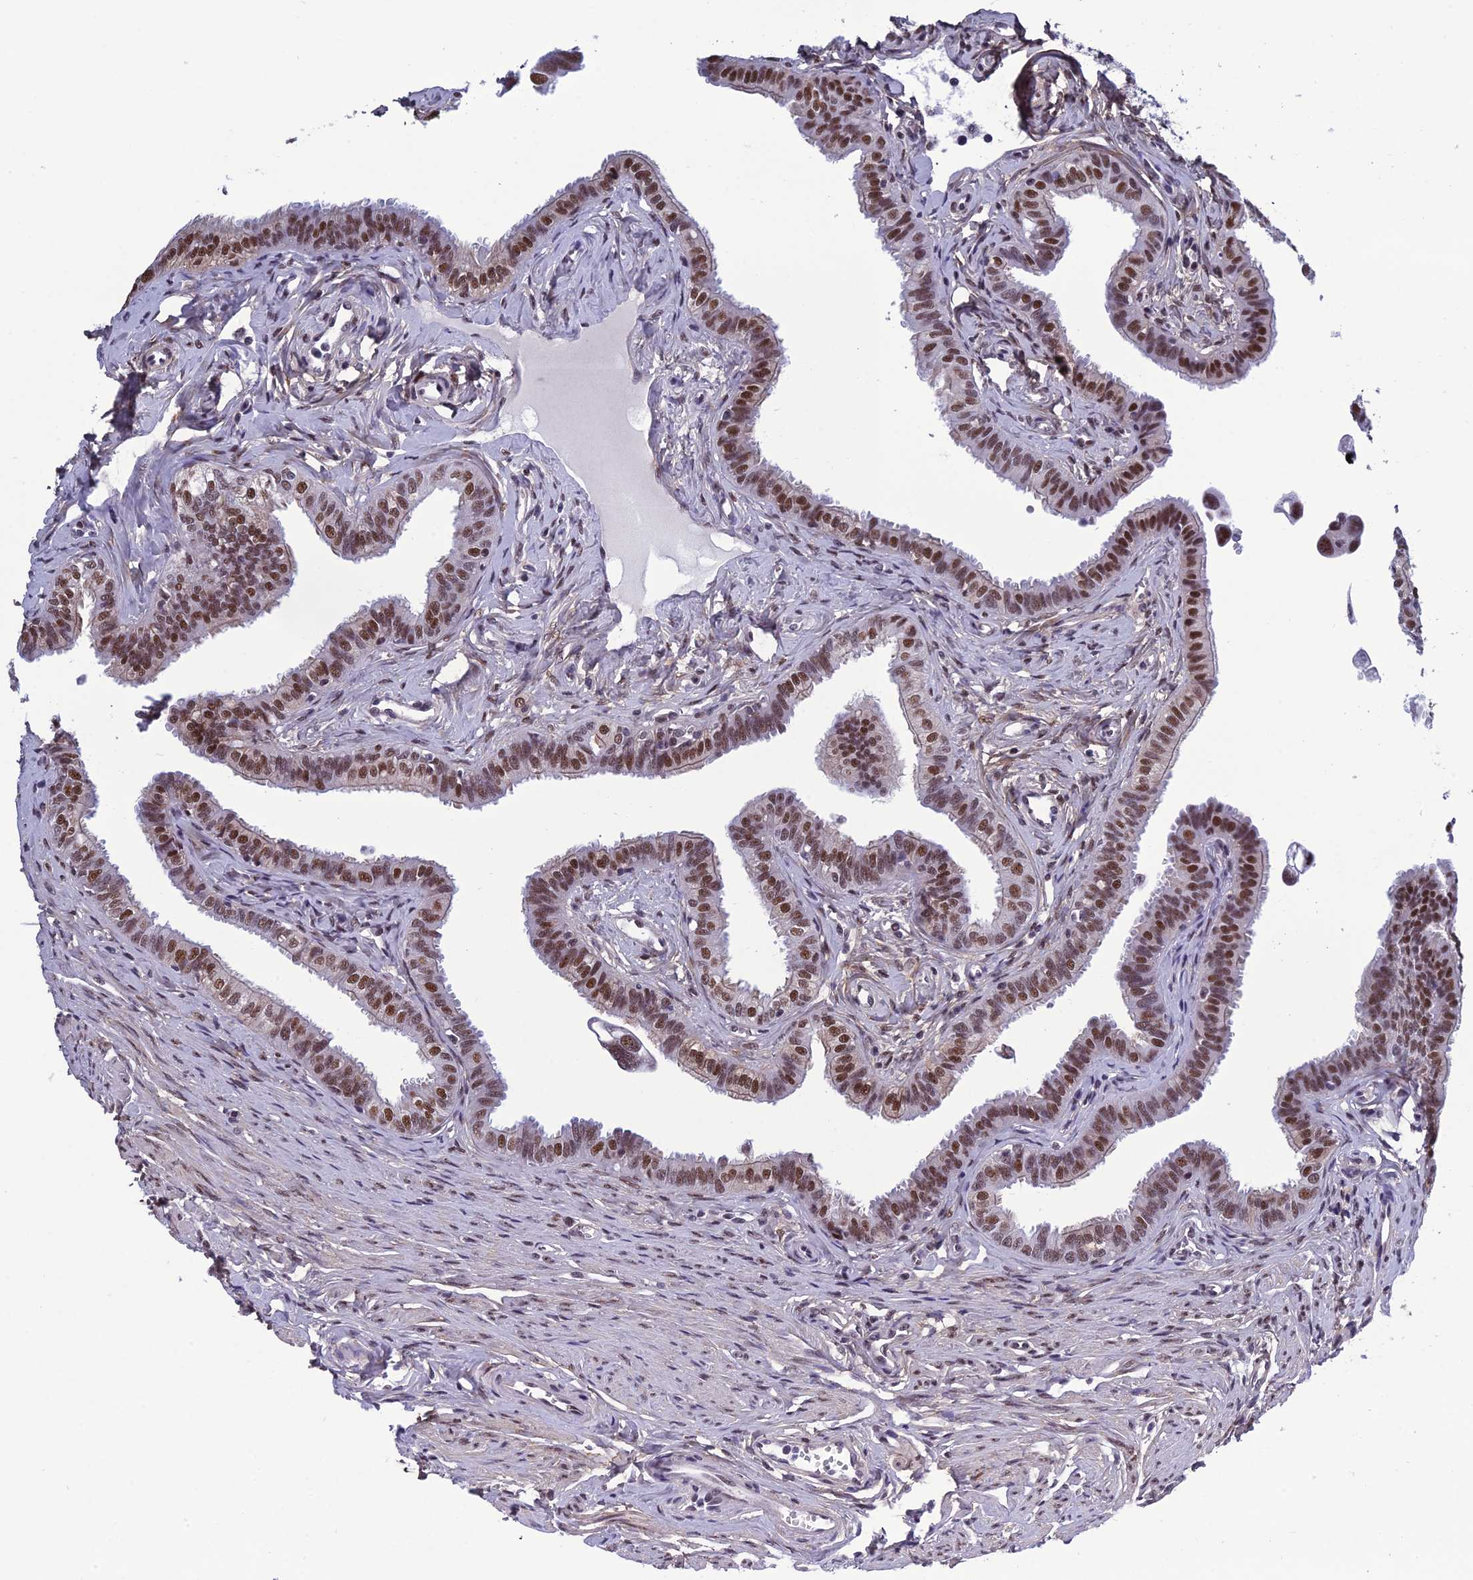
{"staining": {"intensity": "strong", "quantity": ">75%", "location": "nuclear"}, "tissue": "fallopian tube", "cell_type": "Glandular cells", "image_type": "normal", "snomed": [{"axis": "morphology", "description": "Normal tissue, NOS"}, {"axis": "morphology", "description": "Carcinoma, NOS"}, {"axis": "topography", "description": "Fallopian tube"}, {"axis": "topography", "description": "Ovary"}], "caption": "Immunohistochemistry (DAB (3,3'-diaminobenzidine)) staining of normal human fallopian tube exhibits strong nuclear protein expression in about >75% of glandular cells.", "gene": "RSRC1", "patient": {"sex": "female", "age": 59}}